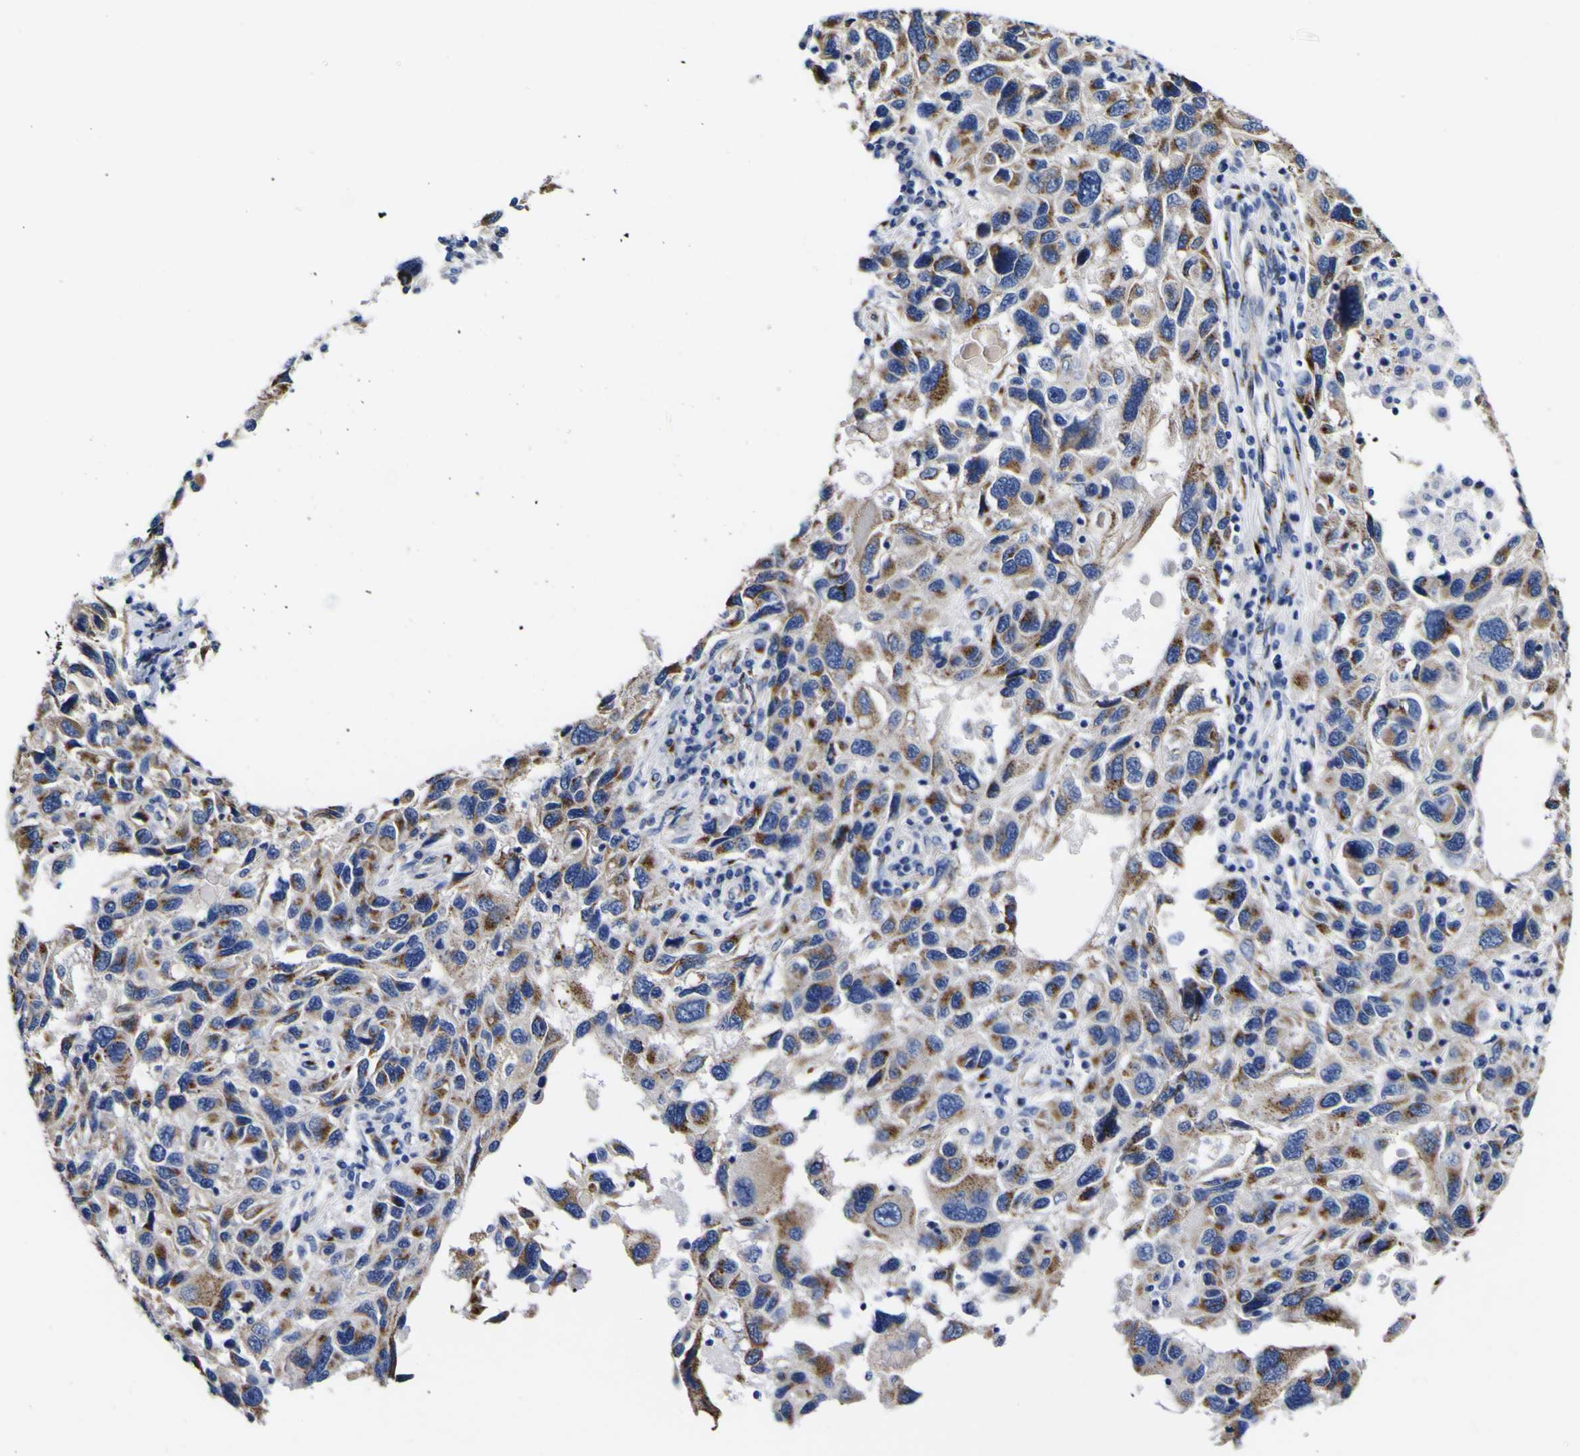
{"staining": {"intensity": "moderate", "quantity": "25%-75%", "location": "cytoplasmic/membranous"}, "tissue": "melanoma", "cell_type": "Tumor cells", "image_type": "cancer", "snomed": [{"axis": "morphology", "description": "Malignant melanoma, NOS"}, {"axis": "topography", "description": "Skin"}], "caption": "The immunohistochemical stain shows moderate cytoplasmic/membranous expression in tumor cells of malignant melanoma tissue.", "gene": "GOLM1", "patient": {"sex": "male", "age": 53}}